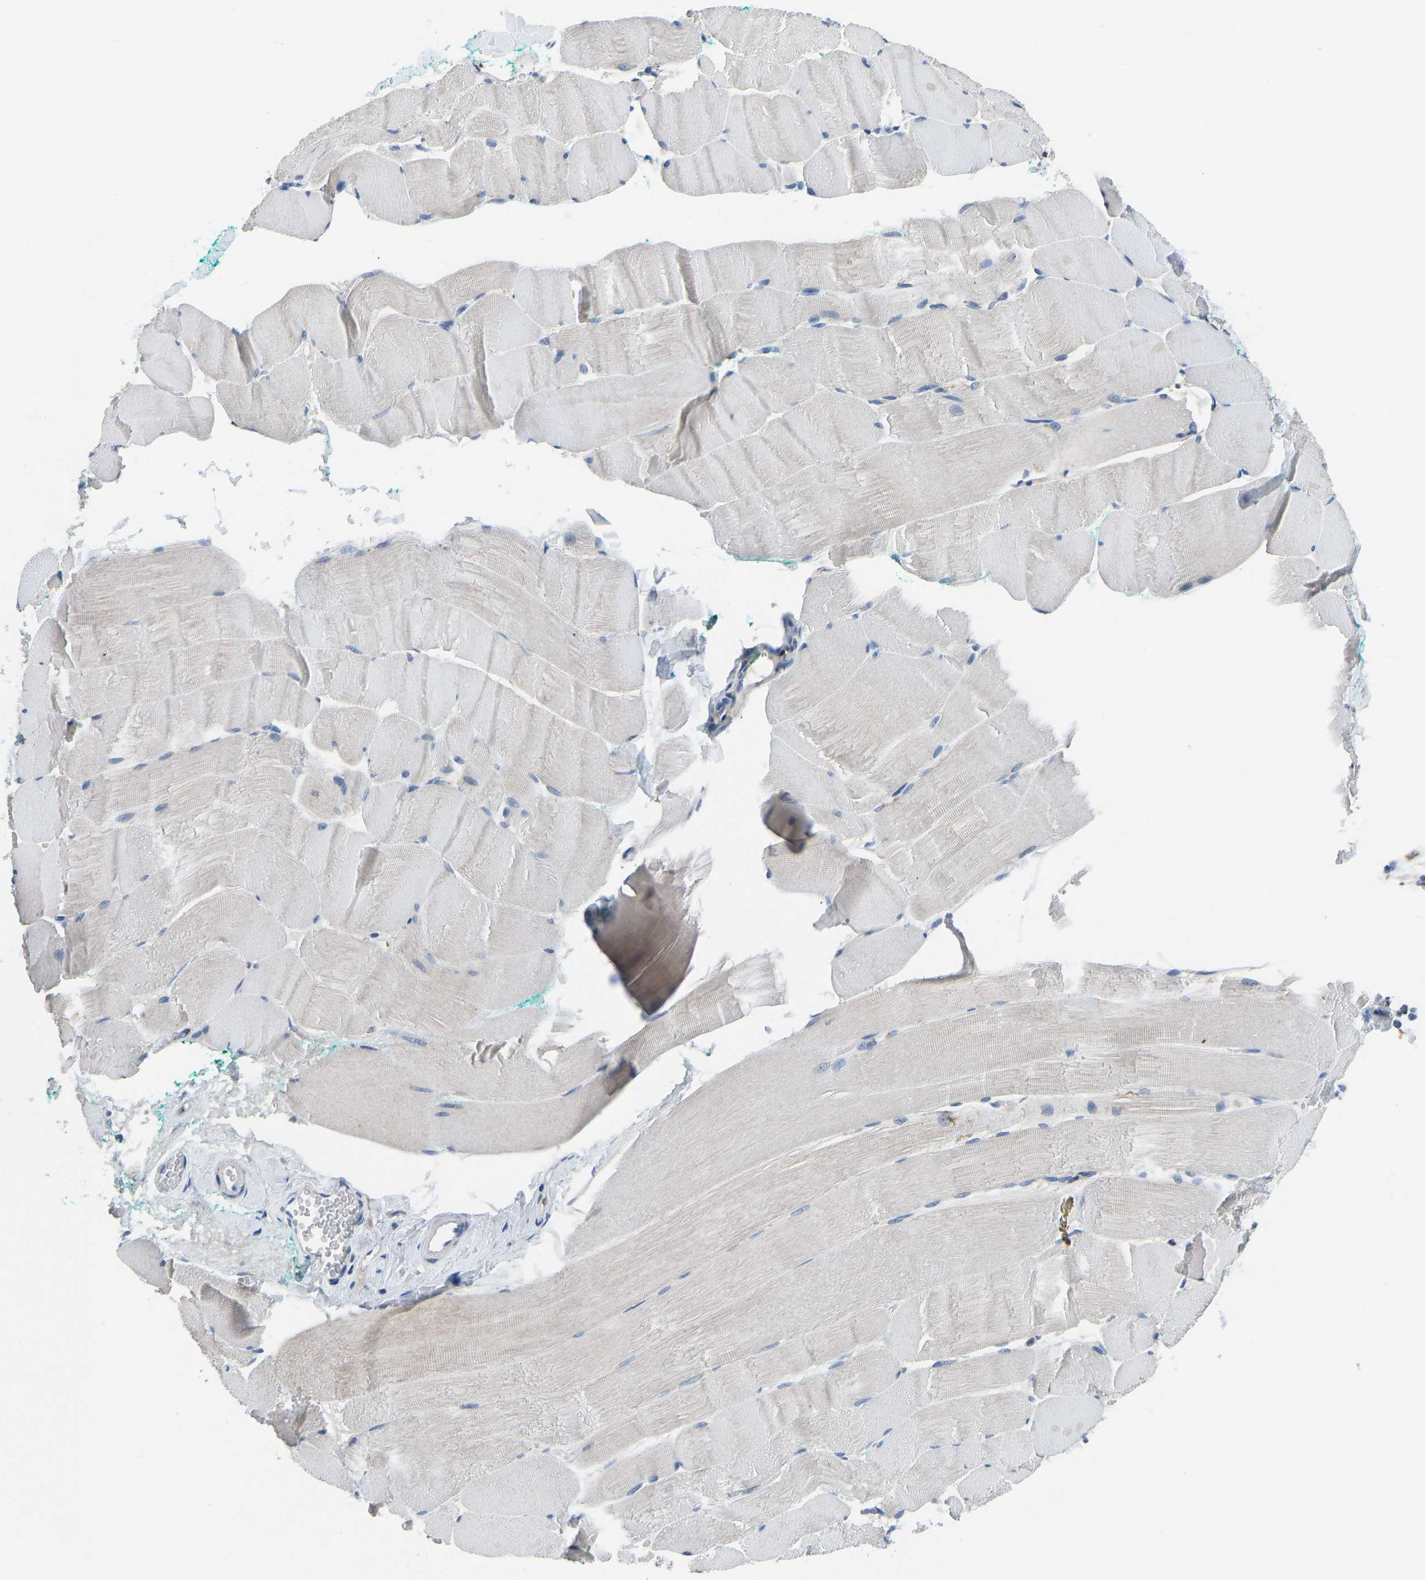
{"staining": {"intensity": "negative", "quantity": "none", "location": "none"}, "tissue": "skeletal muscle", "cell_type": "Myocytes", "image_type": "normal", "snomed": [{"axis": "morphology", "description": "Normal tissue, NOS"}, {"axis": "morphology", "description": "Squamous cell carcinoma, NOS"}, {"axis": "topography", "description": "Skeletal muscle"}], "caption": "IHC histopathology image of normal human skeletal muscle stained for a protein (brown), which demonstrates no expression in myocytes.", "gene": "ATP6V1E1", "patient": {"sex": "male", "age": 51}}